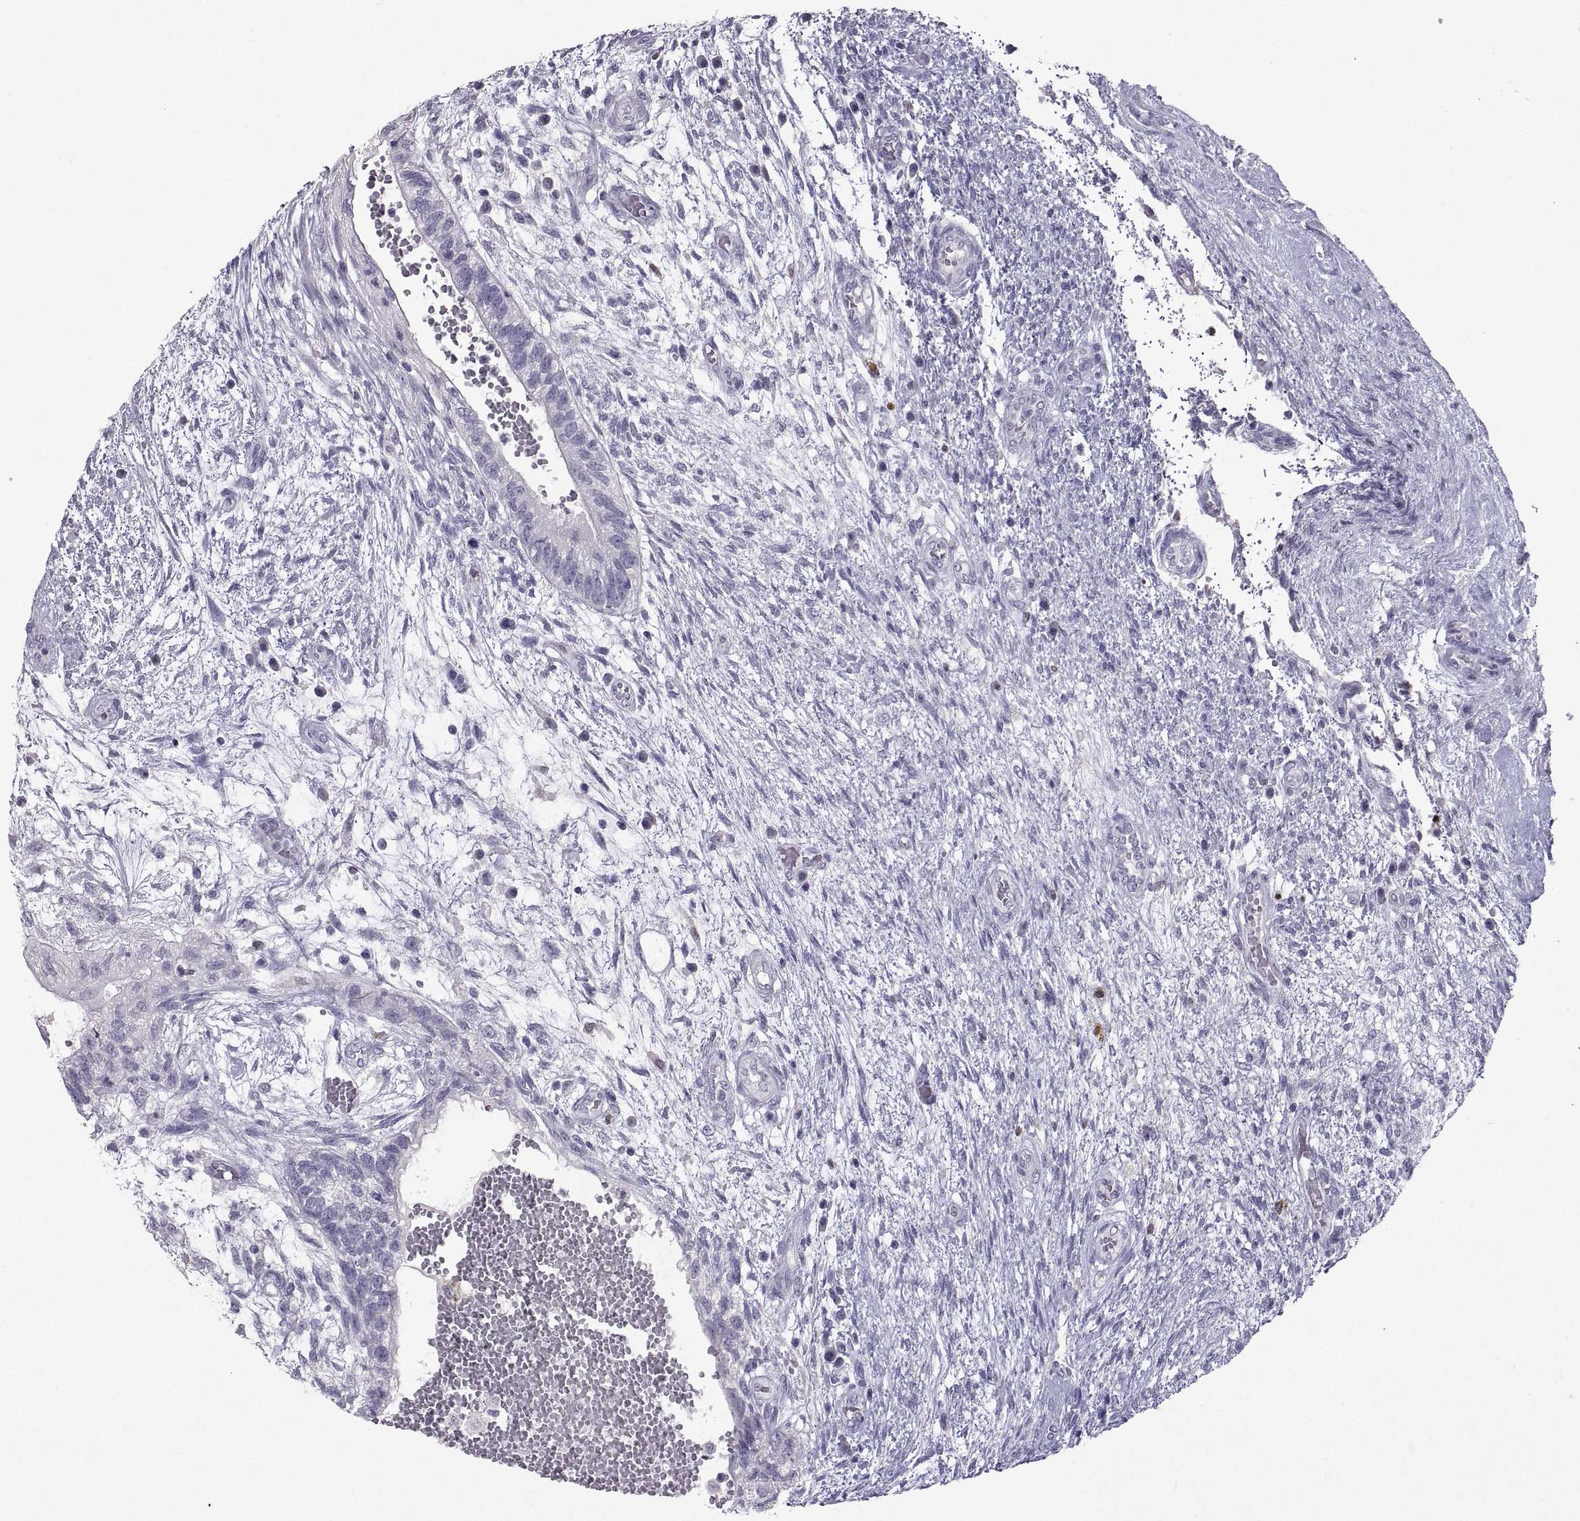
{"staining": {"intensity": "negative", "quantity": "none", "location": "none"}, "tissue": "testis cancer", "cell_type": "Tumor cells", "image_type": "cancer", "snomed": [{"axis": "morphology", "description": "Normal tissue, NOS"}, {"axis": "morphology", "description": "Carcinoma, Embryonal, NOS"}, {"axis": "topography", "description": "Testis"}, {"axis": "topography", "description": "Epididymis"}], "caption": "DAB (3,3'-diaminobenzidine) immunohistochemical staining of testis cancer (embryonal carcinoma) shows no significant positivity in tumor cells.", "gene": "SOX21", "patient": {"sex": "male", "age": 32}}